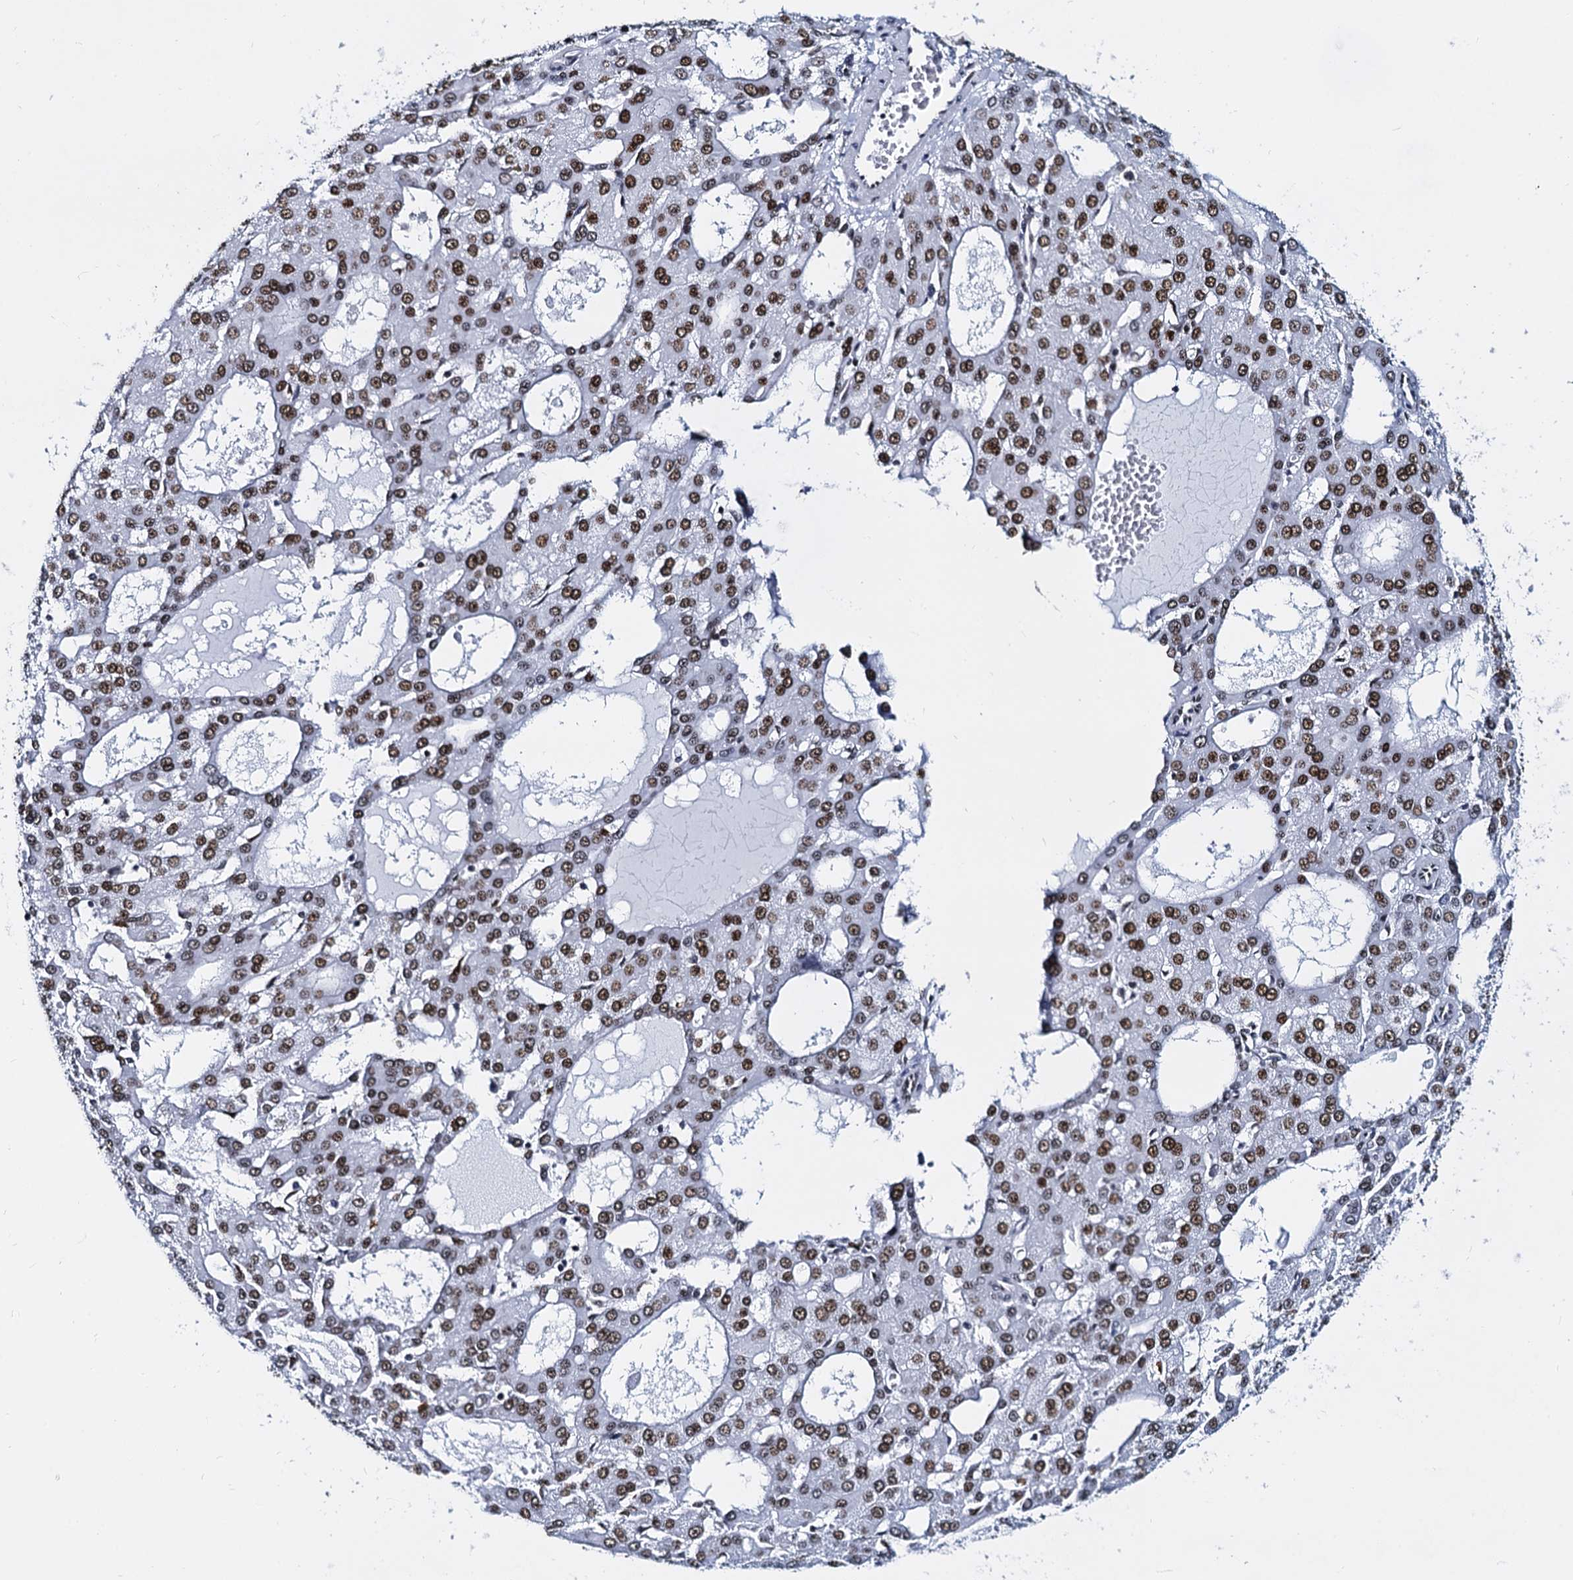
{"staining": {"intensity": "strong", "quantity": ">75%", "location": "nuclear"}, "tissue": "liver cancer", "cell_type": "Tumor cells", "image_type": "cancer", "snomed": [{"axis": "morphology", "description": "Carcinoma, Hepatocellular, NOS"}, {"axis": "topography", "description": "Liver"}], "caption": "High-magnification brightfield microscopy of hepatocellular carcinoma (liver) stained with DAB (3,3'-diaminobenzidine) (brown) and counterstained with hematoxylin (blue). tumor cells exhibit strong nuclear staining is appreciated in approximately>75% of cells.", "gene": "CMAS", "patient": {"sex": "male", "age": 47}}